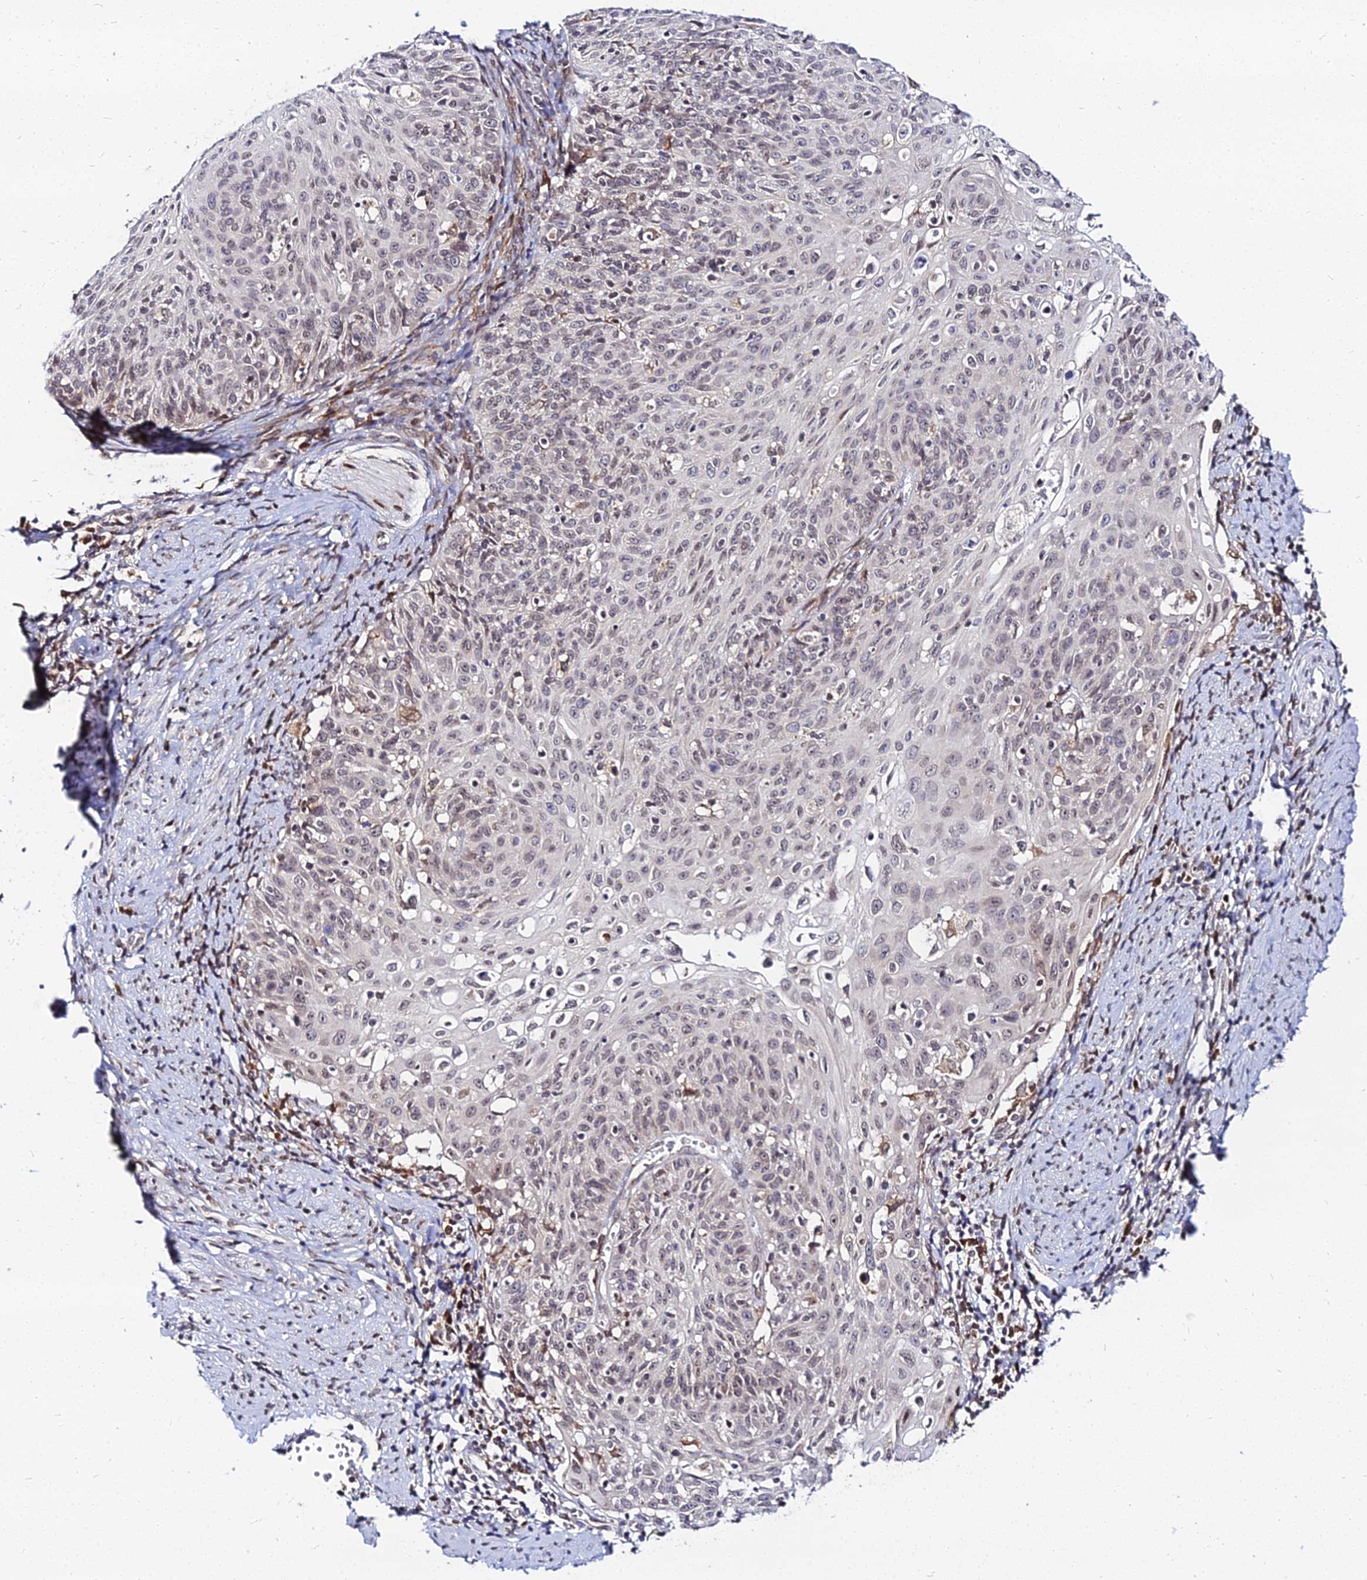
{"staining": {"intensity": "weak", "quantity": "25%-75%", "location": "nuclear"}, "tissue": "cervical cancer", "cell_type": "Tumor cells", "image_type": "cancer", "snomed": [{"axis": "morphology", "description": "Squamous cell carcinoma, NOS"}, {"axis": "topography", "description": "Cervix"}], "caption": "Tumor cells display low levels of weak nuclear staining in approximately 25%-75% of cells in cervical cancer. (DAB = brown stain, brightfield microscopy at high magnification).", "gene": "RNF121", "patient": {"sex": "female", "age": 70}}